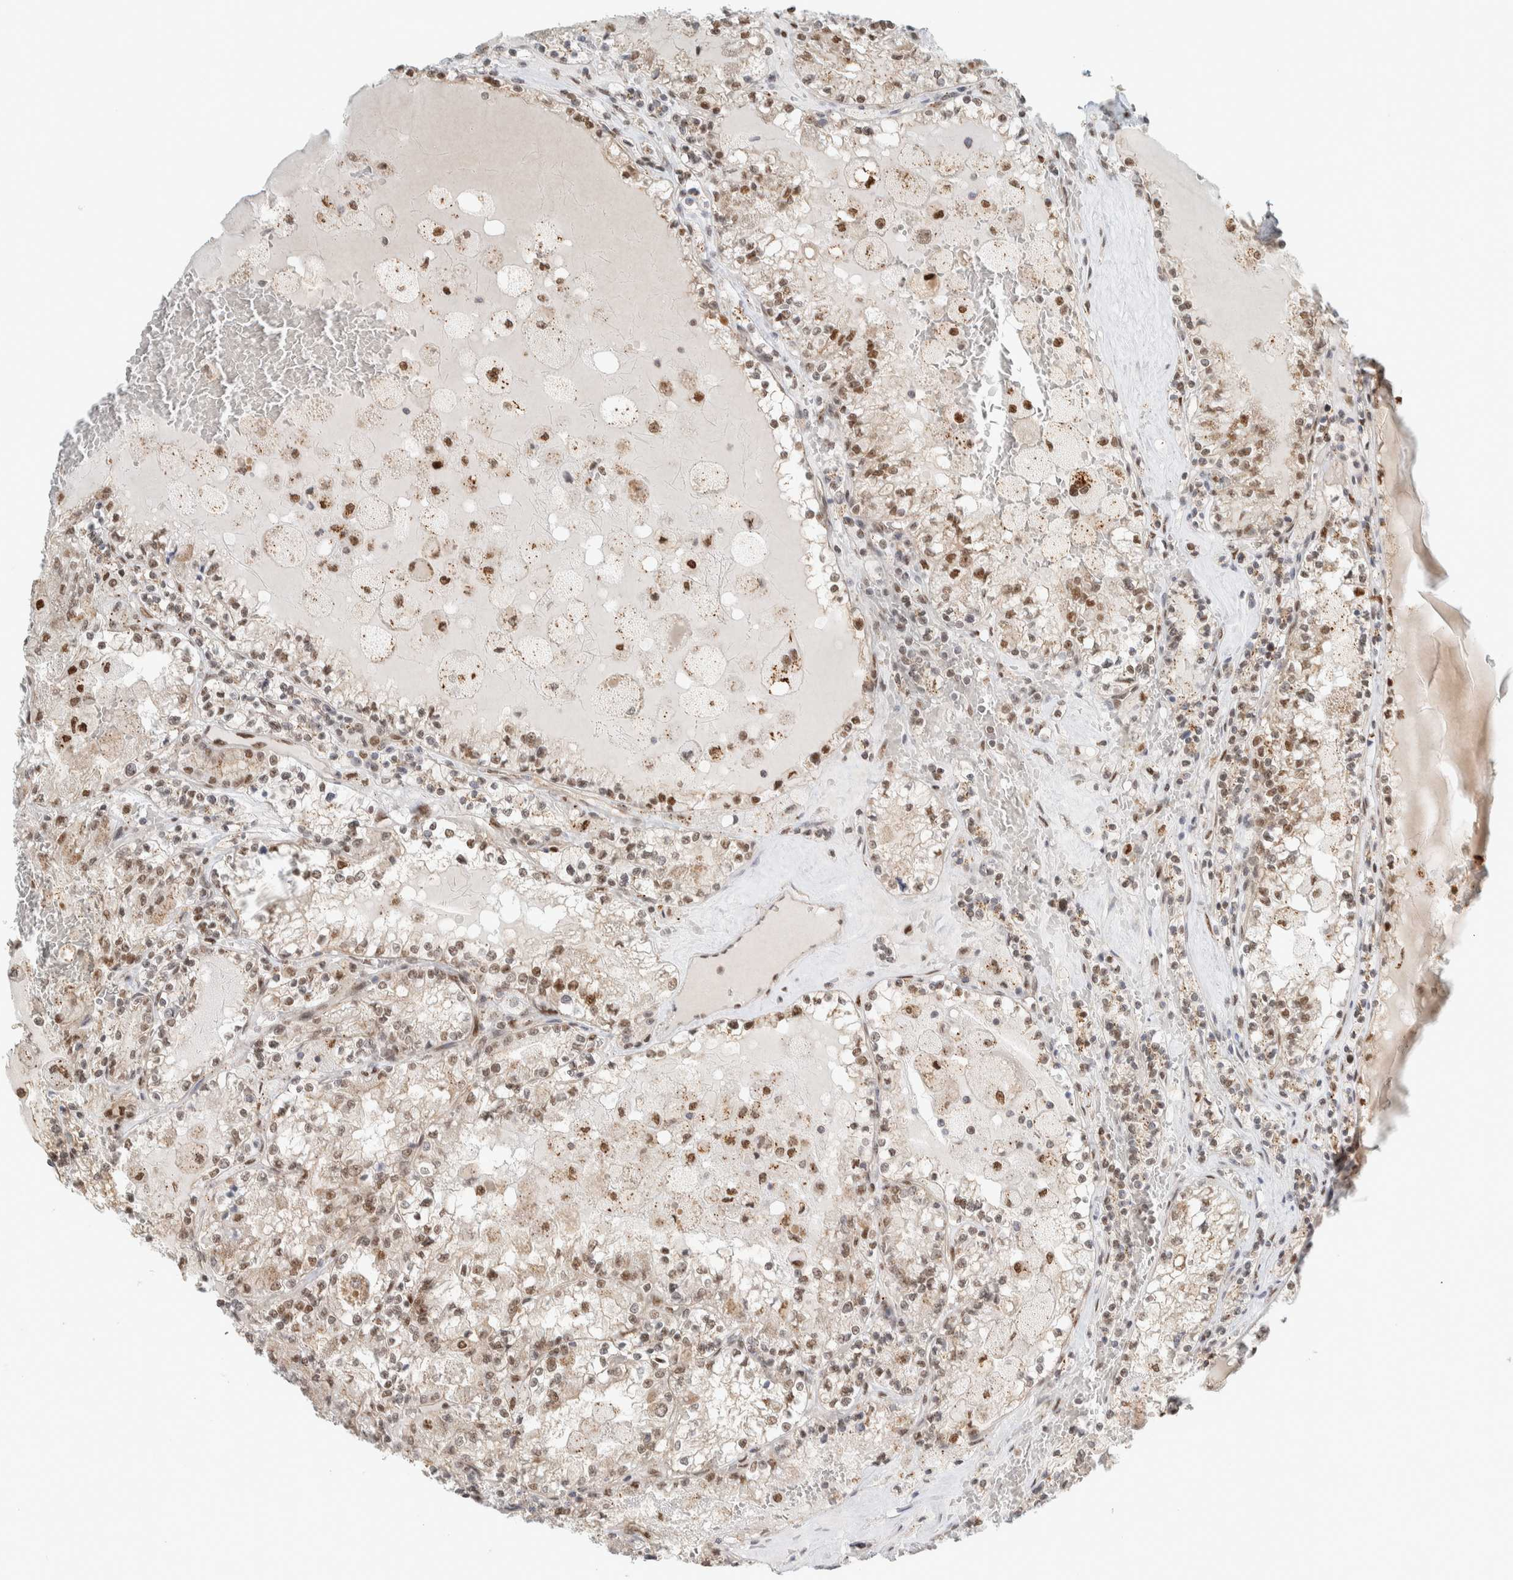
{"staining": {"intensity": "moderate", "quantity": ">75%", "location": "cytoplasmic/membranous,nuclear"}, "tissue": "renal cancer", "cell_type": "Tumor cells", "image_type": "cancer", "snomed": [{"axis": "morphology", "description": "Adenocarcinoma, NOS"}, {"axis": "topography", "description": "Kidney"}], "caption": "High-power microscopy captured an immunohistochemistry (IHC) photomicrograph of adenocarcinoma (renal), revealing moderate cytoplasmic/membranous and nuclear expression in approximately >75% of tumor cells.", "gene": "TFE3", "patient": {"sex": "female", "age": 56}}